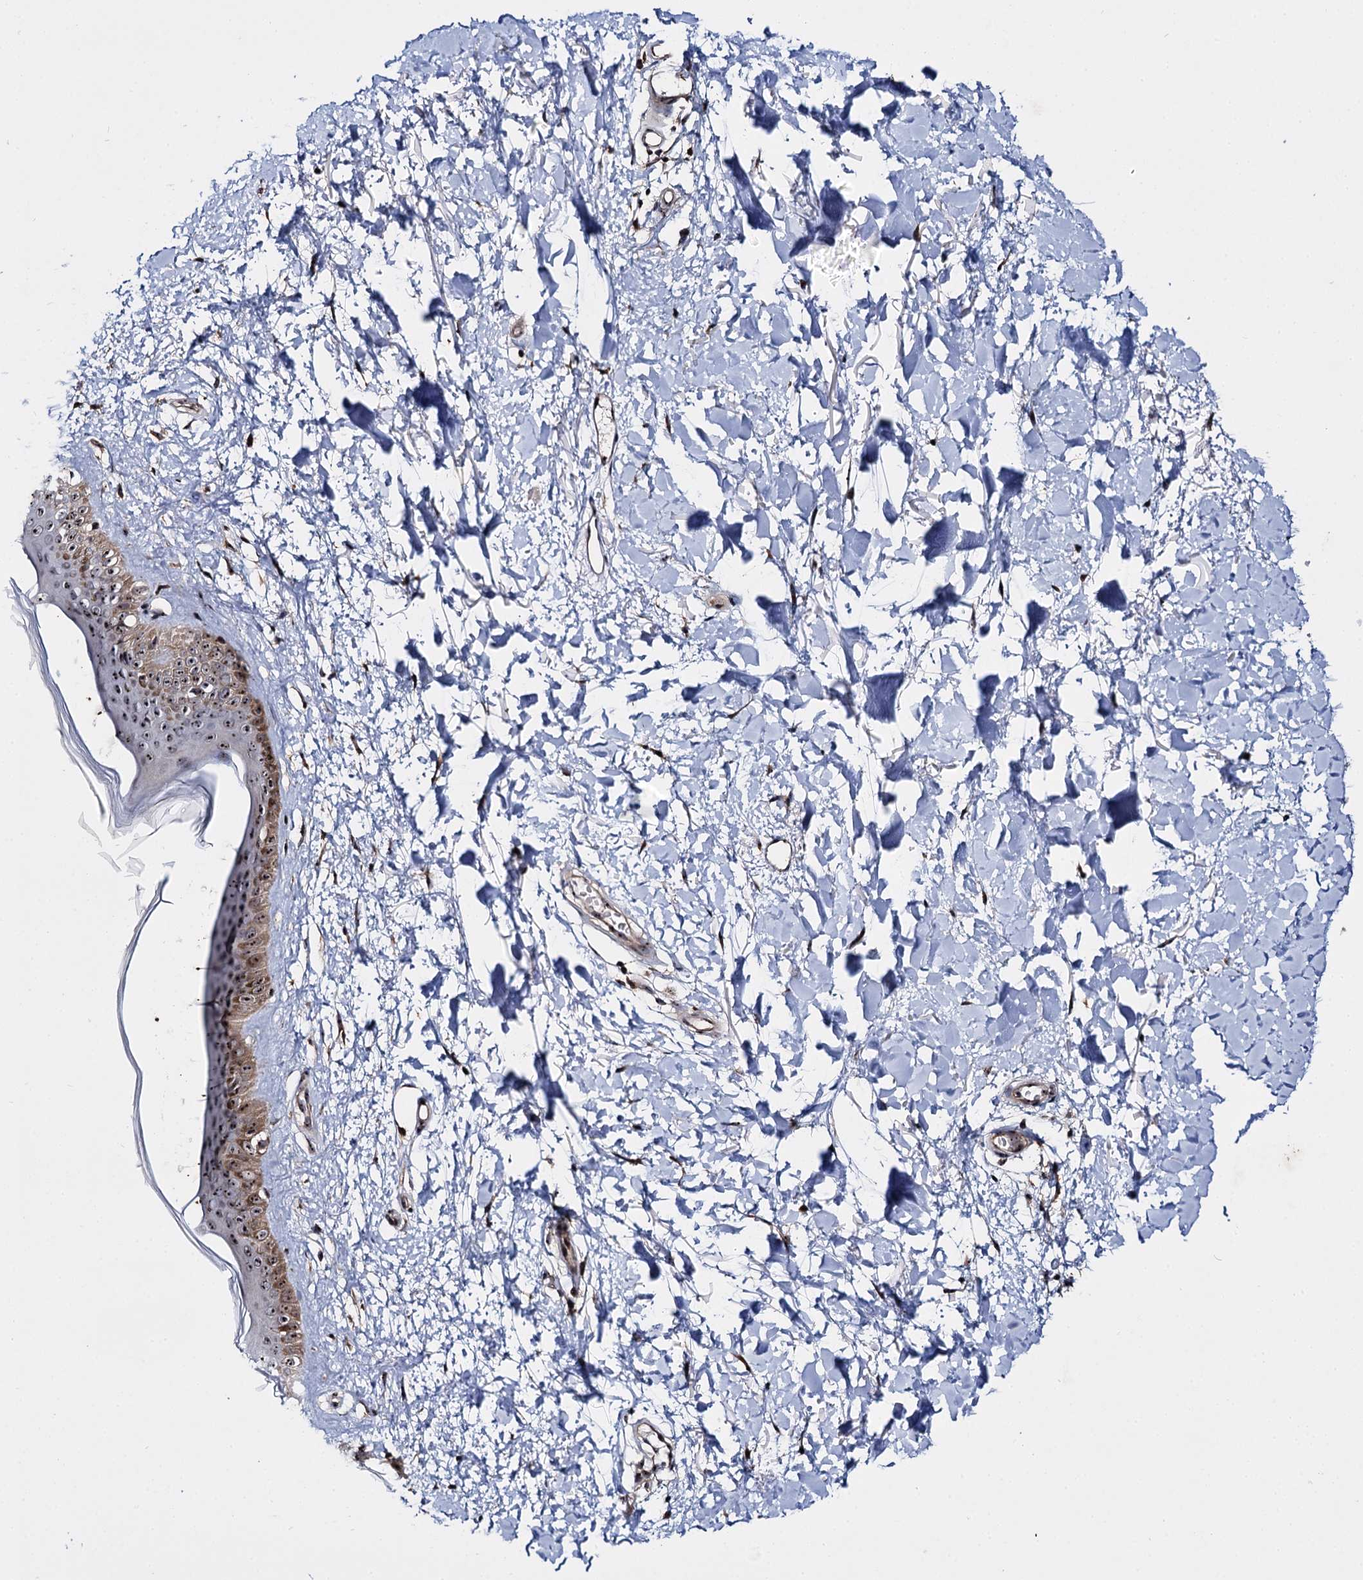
{"staining": {"intensity": "moderate", "quantity": ">75%", "location": "nuclear"}, "tissue": "skin", "cell_type": "Fibroblasts", "image_type": "normal", "snomed": [{"axis": "morphology", "description": "Normal tissue, NOS"}, {"axis": "topography", "description": "Skin"}], "caption": "Immunohistochemical staining of normal skin reveals moderate nuclear protein positivity in about >75% of fibroblasts. (DAB IHC with brightfield microscopy, high magnification).", "gene": "SUPT20H", "patient": {"sex": "female", "age": 58}}